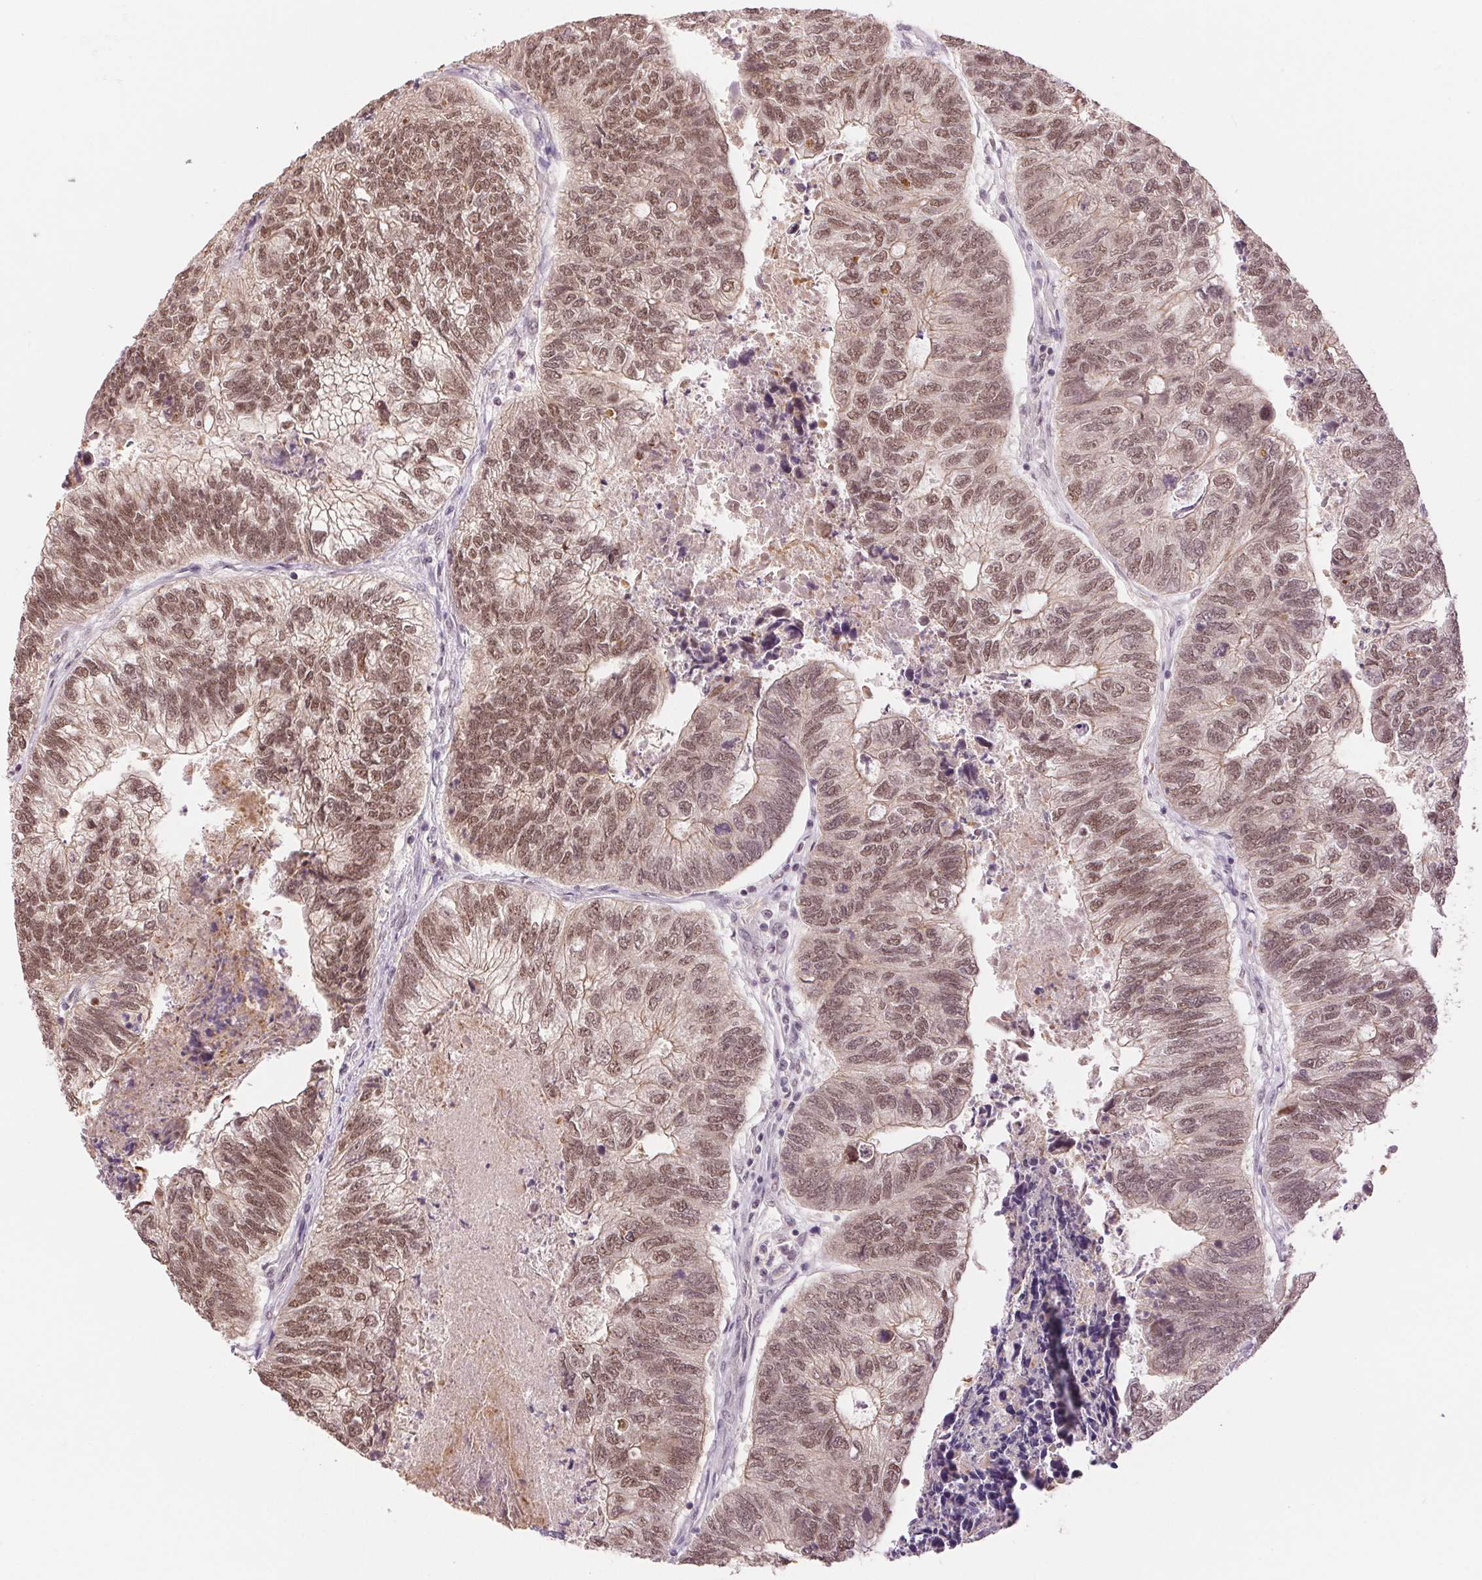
{"staining": {"intensity": "moderate", "quantity": ">75%", "location": "nuclear"}, "tissue": "colorectal cancer", "cell_type": "Tumor cells", "image_type": "cancer", "snomed": [{"axis": "morphology", "description": "Adenocarcinoma, NOS"}, {"axis": "topography", "description": "Colon"}], "caption": "Adenocarcinoma (colorectal) stained with immunohistochemistry exhibits moderate nuclear positivity in approximately >75% of tumor cells. (IHC, brightfield microscopy, high magnification).", "gene": "RPRD1B", "patient": {"sex": "female", "age": 67}}